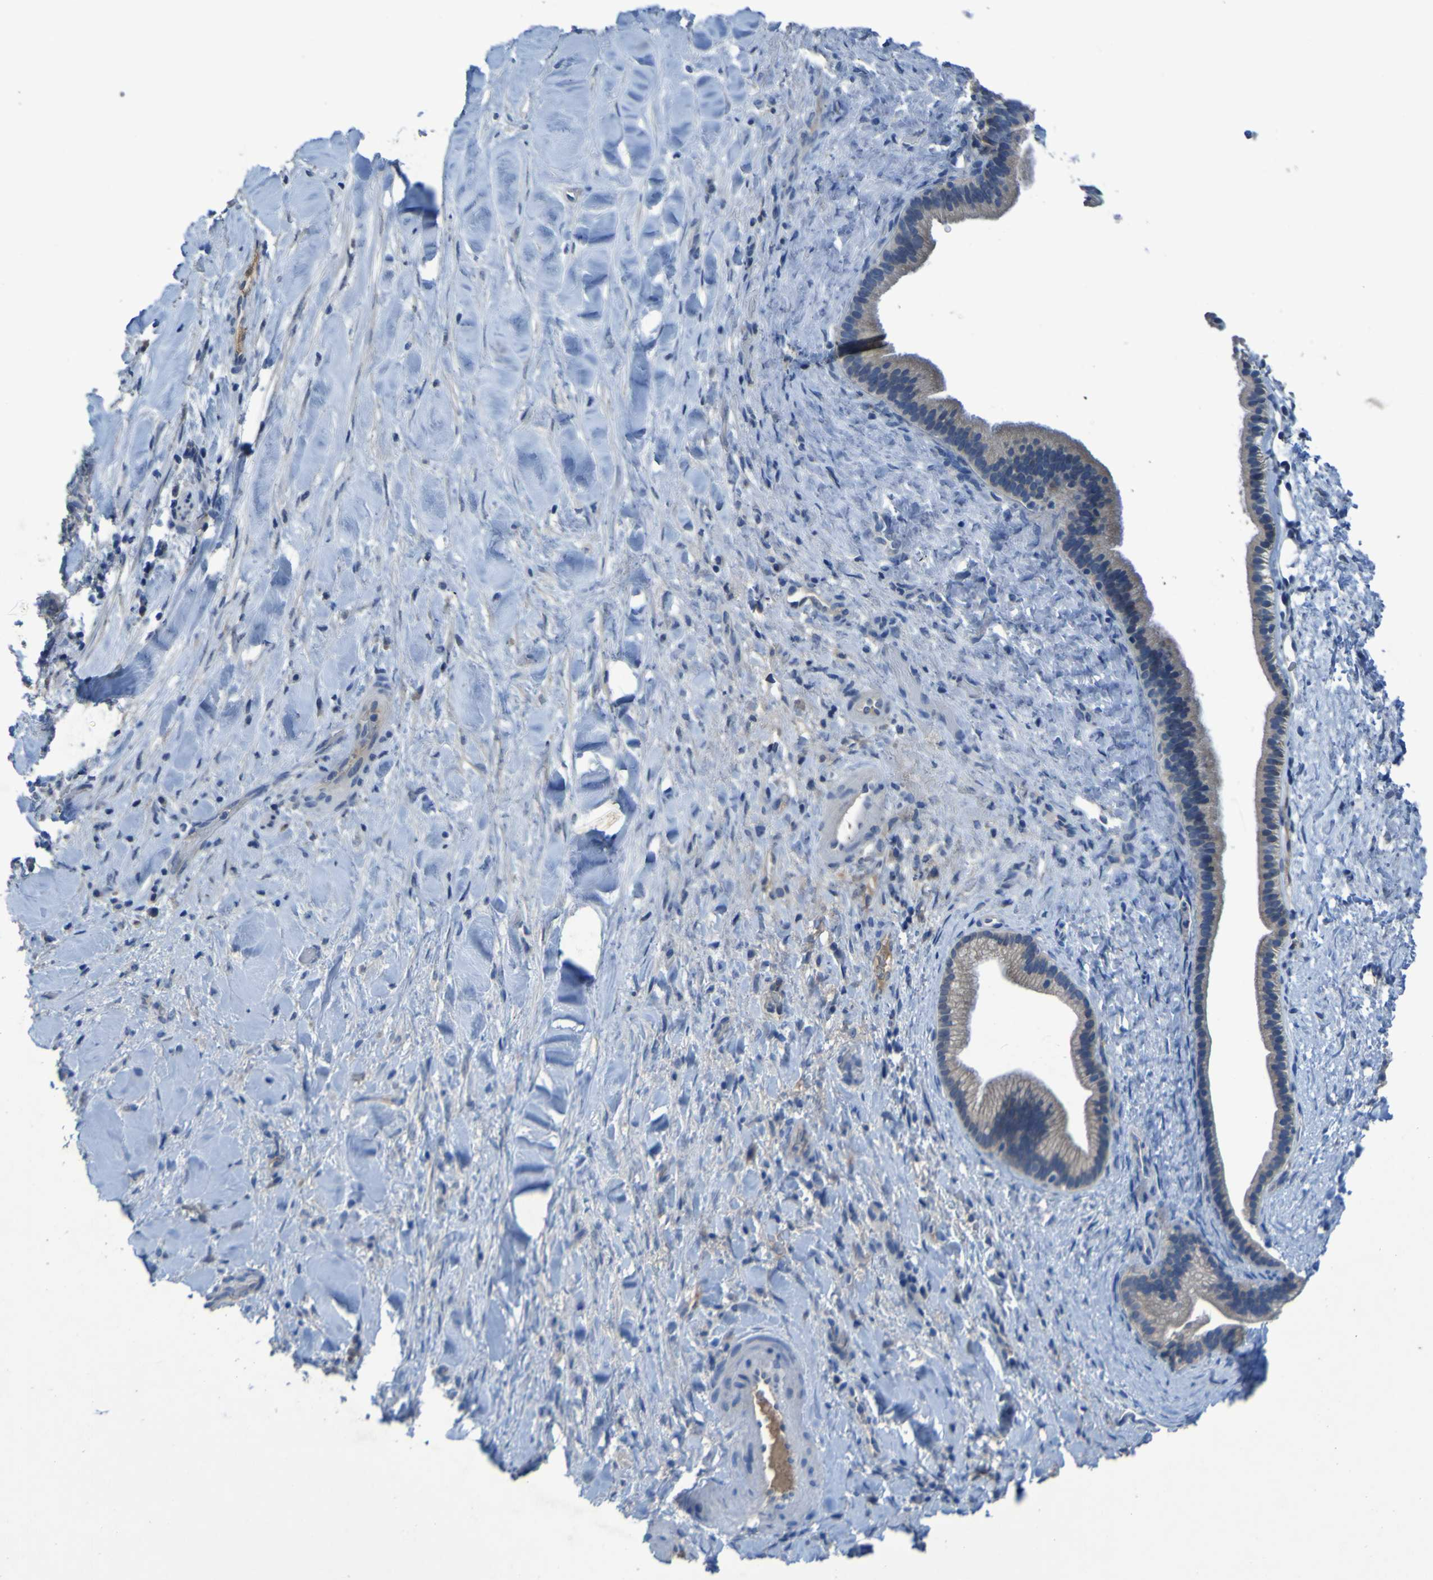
{"staining": {"intensity": "weak", "quantity": "<25%", "location": "cytoplasmic/membranous"}, "tissue": "liver cancer", "cell_type": "Tumor cells", "image_type": "cancer", "snomed": [{"axis": "morphology", "description": "Cholangiocarcinoma"}, {"axis": "topography", "description": "Liver"}], "caption": "The immunohistochemistry (IHC) histopathology image has no significant expression in tumor cells of liver cancer (cholangiocarcinoma) tissue. (Immunohistochemistry (ihc), brightfield microscopy, high magnification).", "gene": "SGK2", "patient": {"sex": "female", "age": 67}}